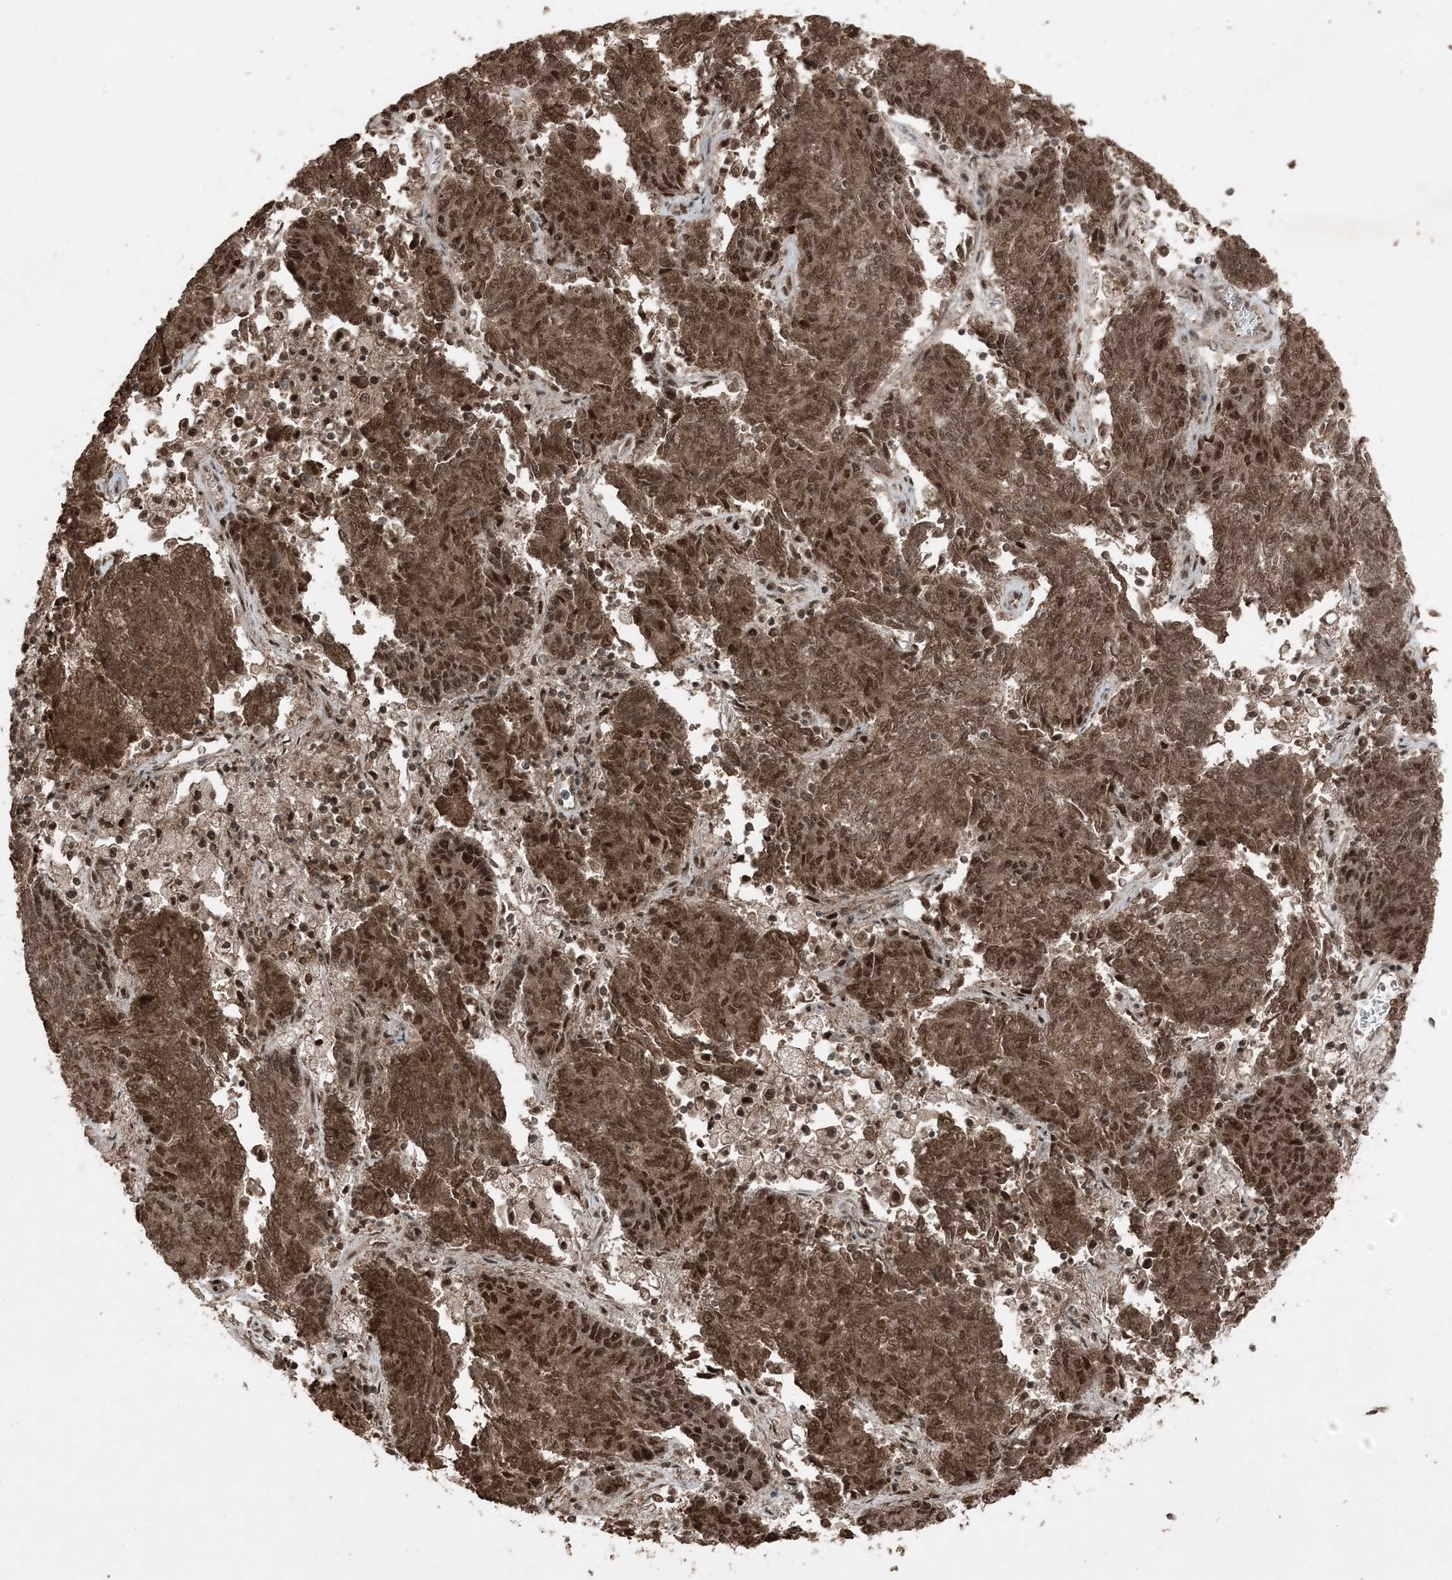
{"staining": {"intensity": "moderate", "quantity": ">75%", "location": "cytoplasmic/membranous,nuclear"}, "tissue": "endometrial cancer", "cell_type": "Tumor cells", "image_type": "cancer", "snomed": [{"axis": "morphology", "description": "Adenocarcinoma, NOS"}, {"axis": "topography", "description": "Endometrium"}], "caption": "A photomicrograph of adenocarcinoma (endometrial) stained for a protein exhibits moderate cytoplasmic/membranous and nuclear brown staining in tumor cells. (DAB IHC, brown staining for protein, blue staining for nuclei).", "gene": "TRAPPC12", "patient": {"sex": "female", "age": 80}}